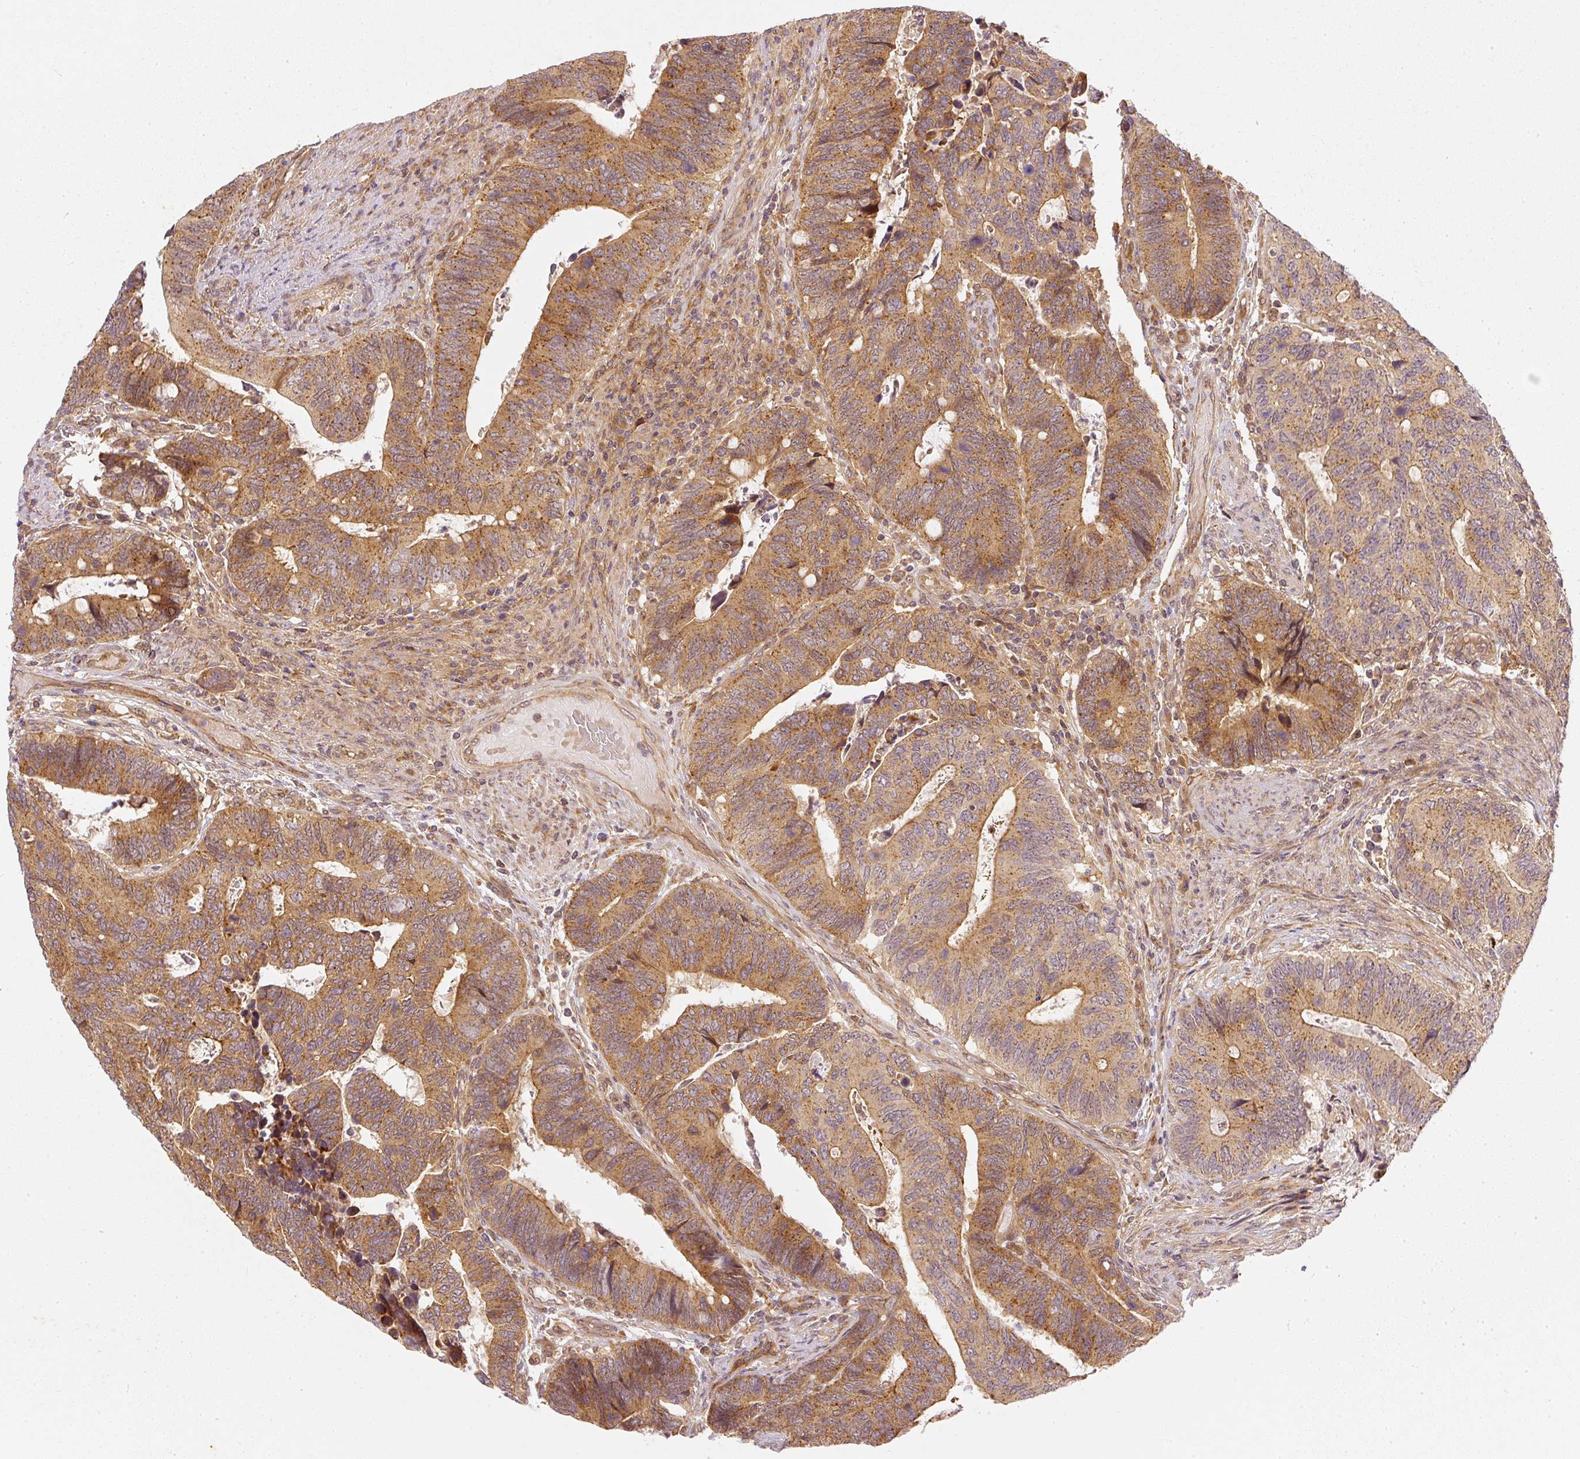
{"staining": {"intensity": "moderate", "quantity": ">75%", "location": "cytoplasmic/membranous"}, "tissue": "colorectal cancer", "cell_type": "Tumor cells", "image_type": "cancer", "snomed": [{"axis": "morphology", "description": "Adenocarcinoma, NOS"}, {"axis": "topography", "description": "Colon"}], "caption": "Adenocarcinoma (colorectal) tissue displays moderate cytoplasmic/membranous expression in approximately >75% of tumor cells The protein is stained brown, and the nuclei are stained in blue (DAB (3,3'-diaminobenzidine) IHC with brightfield microscopy, high magnification).", "gene": "ZNF580", "patient": {"sex": "male", "age": 87}}